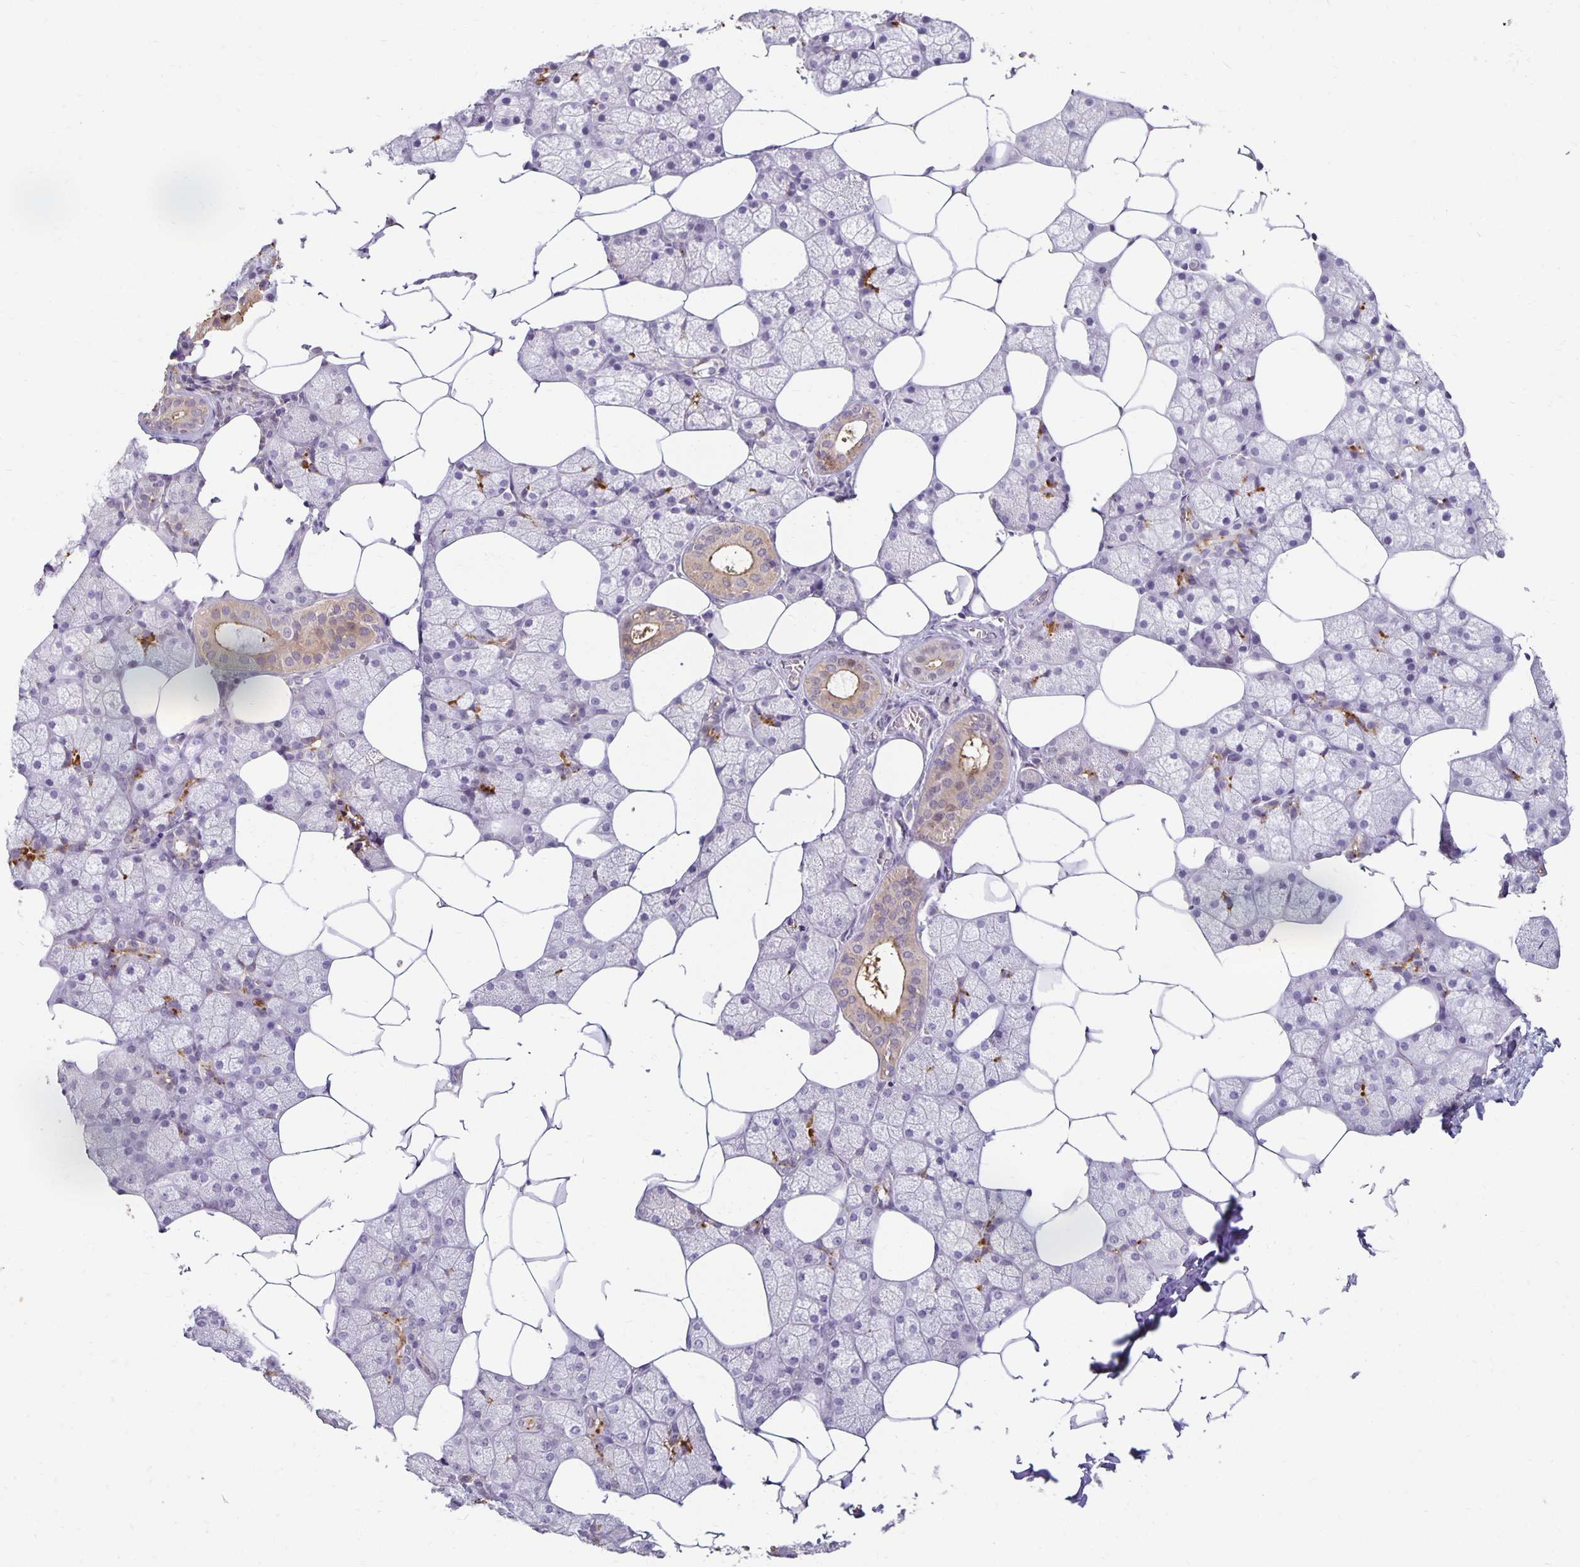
{"staining": {"intensity": "moderate", "quantity": "<25%", "location": "cytoplasmic/membranous"}, "tissue": "salivary gland", "cell_type": "Glandular cells", "image_type": "normal", "snomed": [{"axis": "morphology", "description": "Normal tissue, NOS"}, {"axis": "topography", "description": "Salivary gland"}], "caption": "Glandular cells reveal moderate cytoplasmic/membranous positivity in about <25% of cells in benign salivary gland. (brown staining indicates protein expression, while blue staining denotes nuclei).", "gene": "CST6", "patient": {"sex": "female", "age": 43}}